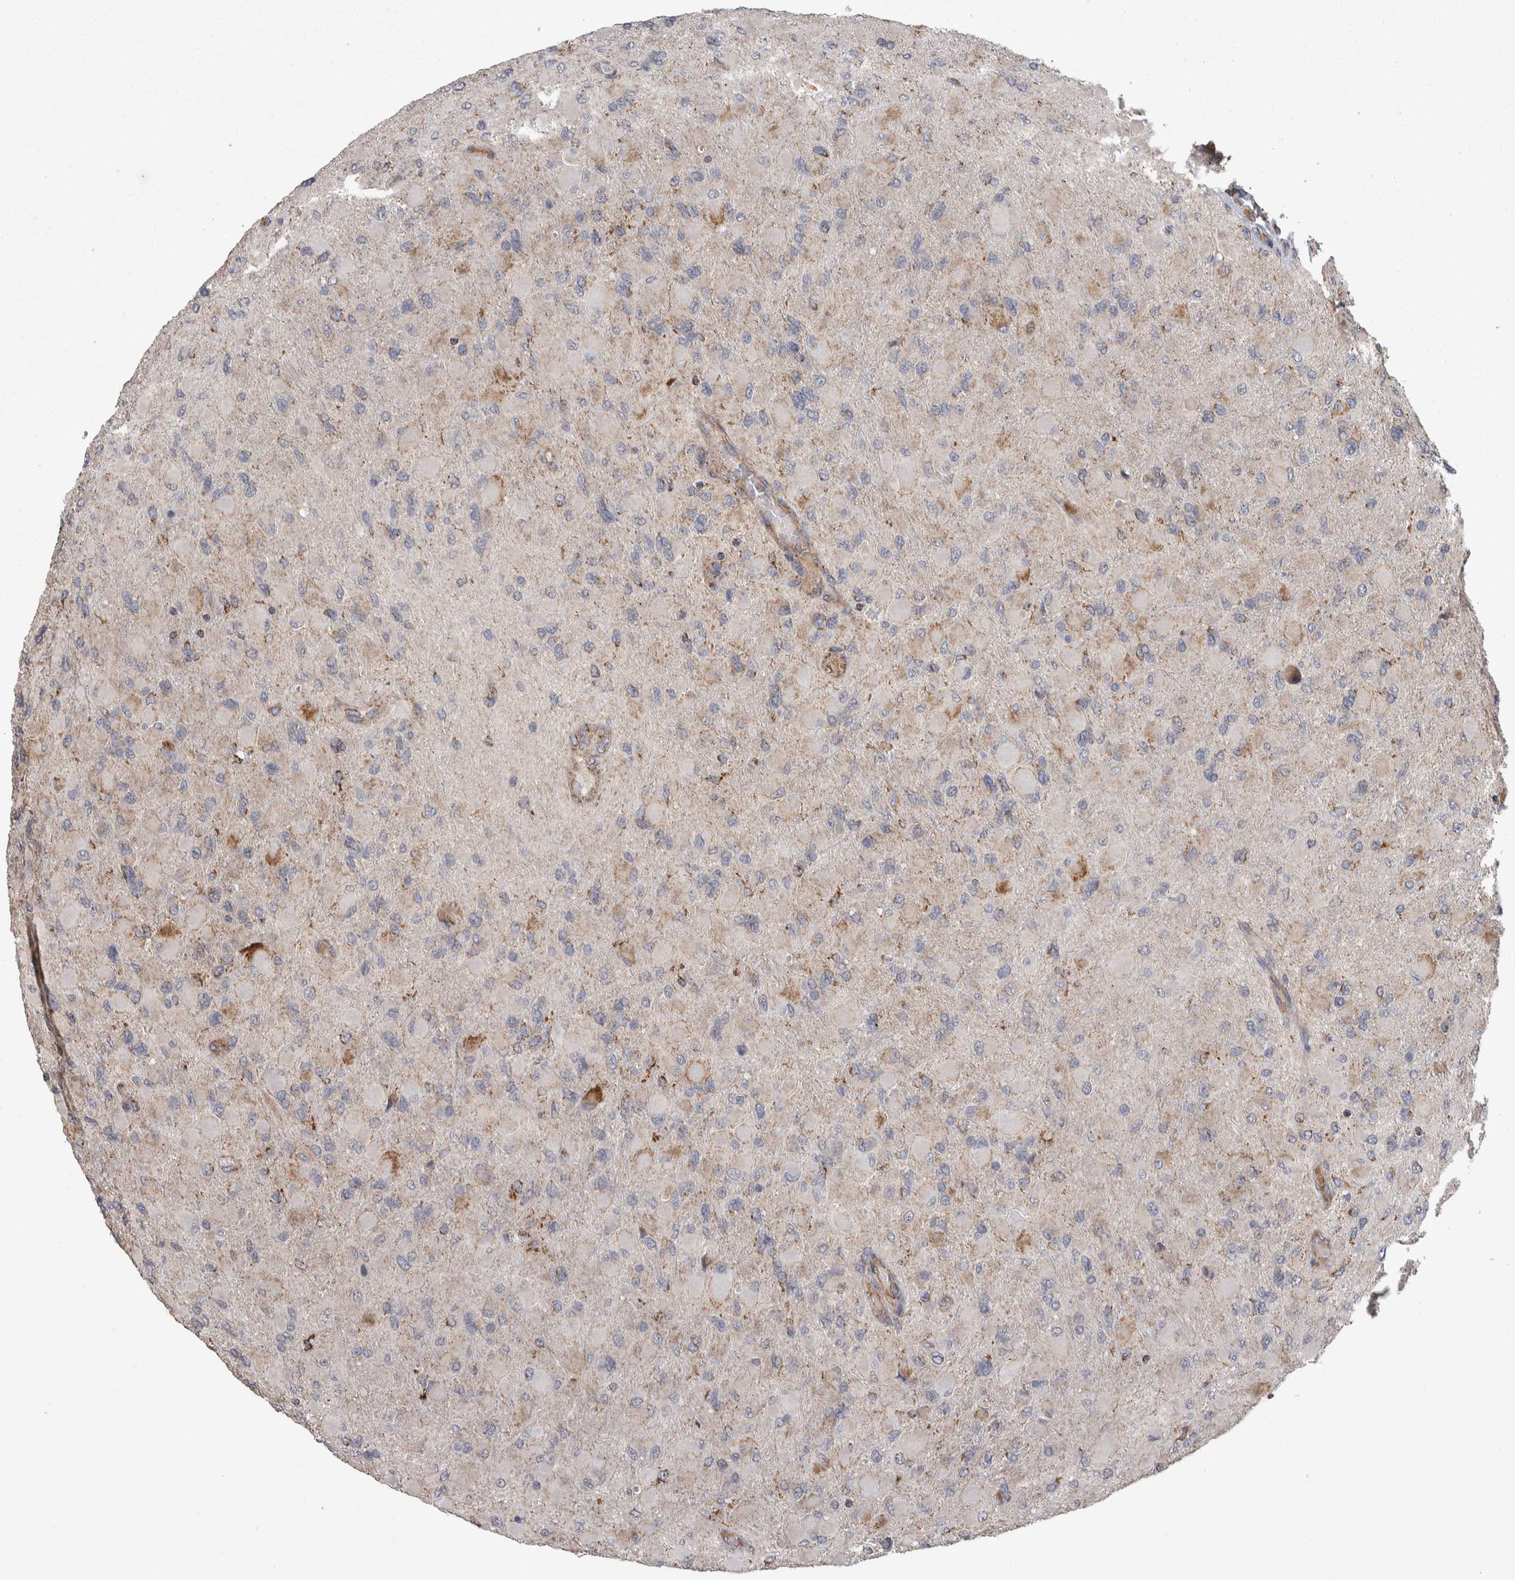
{"staining": {"intensity": "weak", "quantity": "25%-75%", "location": "cytoplasmic/membranous"}, "tissue": "glioma", "cell_type": "Tumor cells", "image_type": "cancer", "snomed": [{"axis": "morphology", "description": "Glioma, malignant, High grade"}, {"axis": "topography", "description": "Cerebral cortex"}], "caption": "Immunohistochemical staining of glioma displays low levels of weak cytoplasmic/membranous positivity in about 25%-75% of tumor cells.", "gene": "SCO1", "patient": {"sex": "female", "age": 36}}